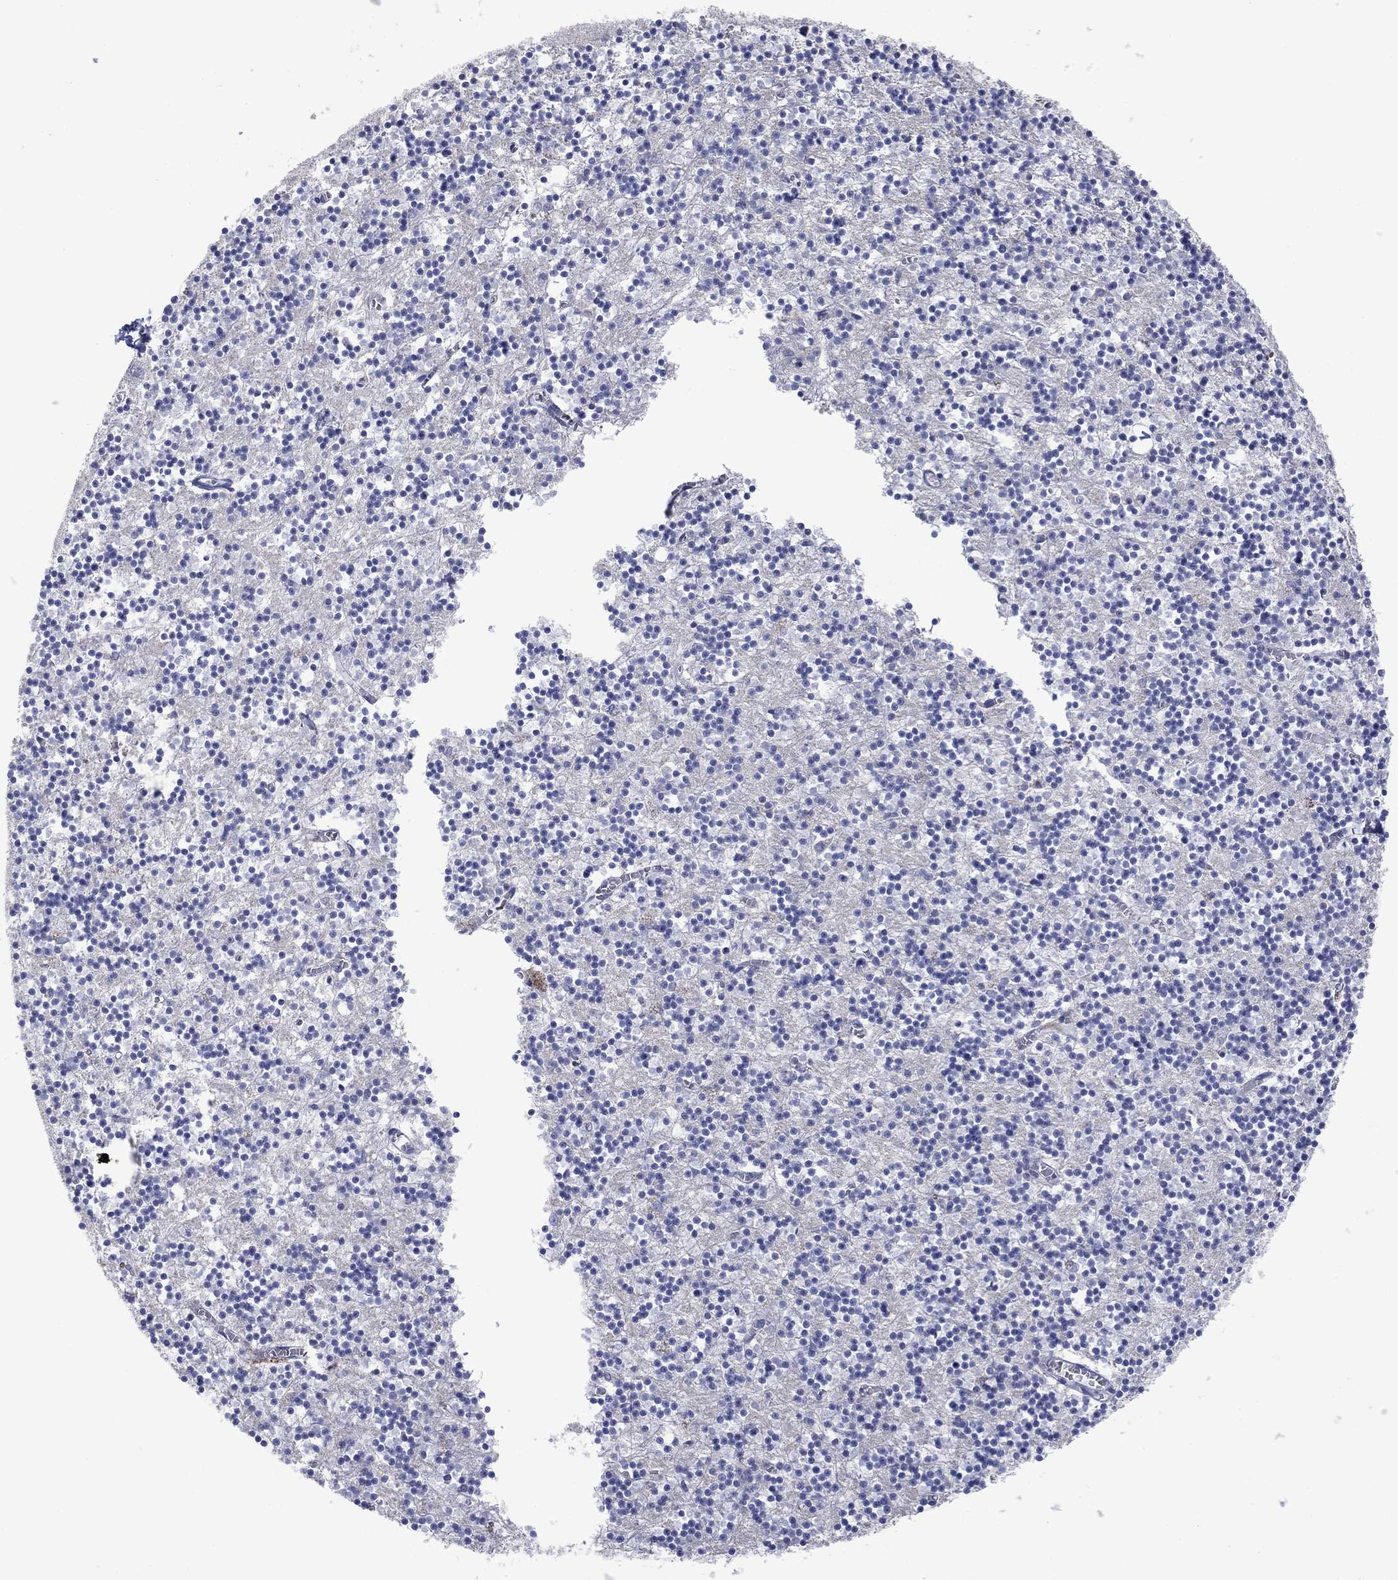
{"staining": {"intensity": "negative", "quantity": "none", "location": "none"}, "tissue": "cerebellum", "cell_type": "Cells in granular layer", "image_type": "normal", "snomed": [{"axis": "morphology", "description": "Normal tissue, NOS"}, {"axis": "topography", "description": "Cerebellum"}], "caption": "Protein analysis of unremarkable cerebellum shows no significant expression in cells in granular layer. (Stains: DAB (3,3'-diaminobenzidine) immunohistochemistry with hematoxylin counter stain, Microscopy: brightfield microscopy at high magnification).", "gene": "FER1L6", "patient": {"sex": "female", "age": 64}}